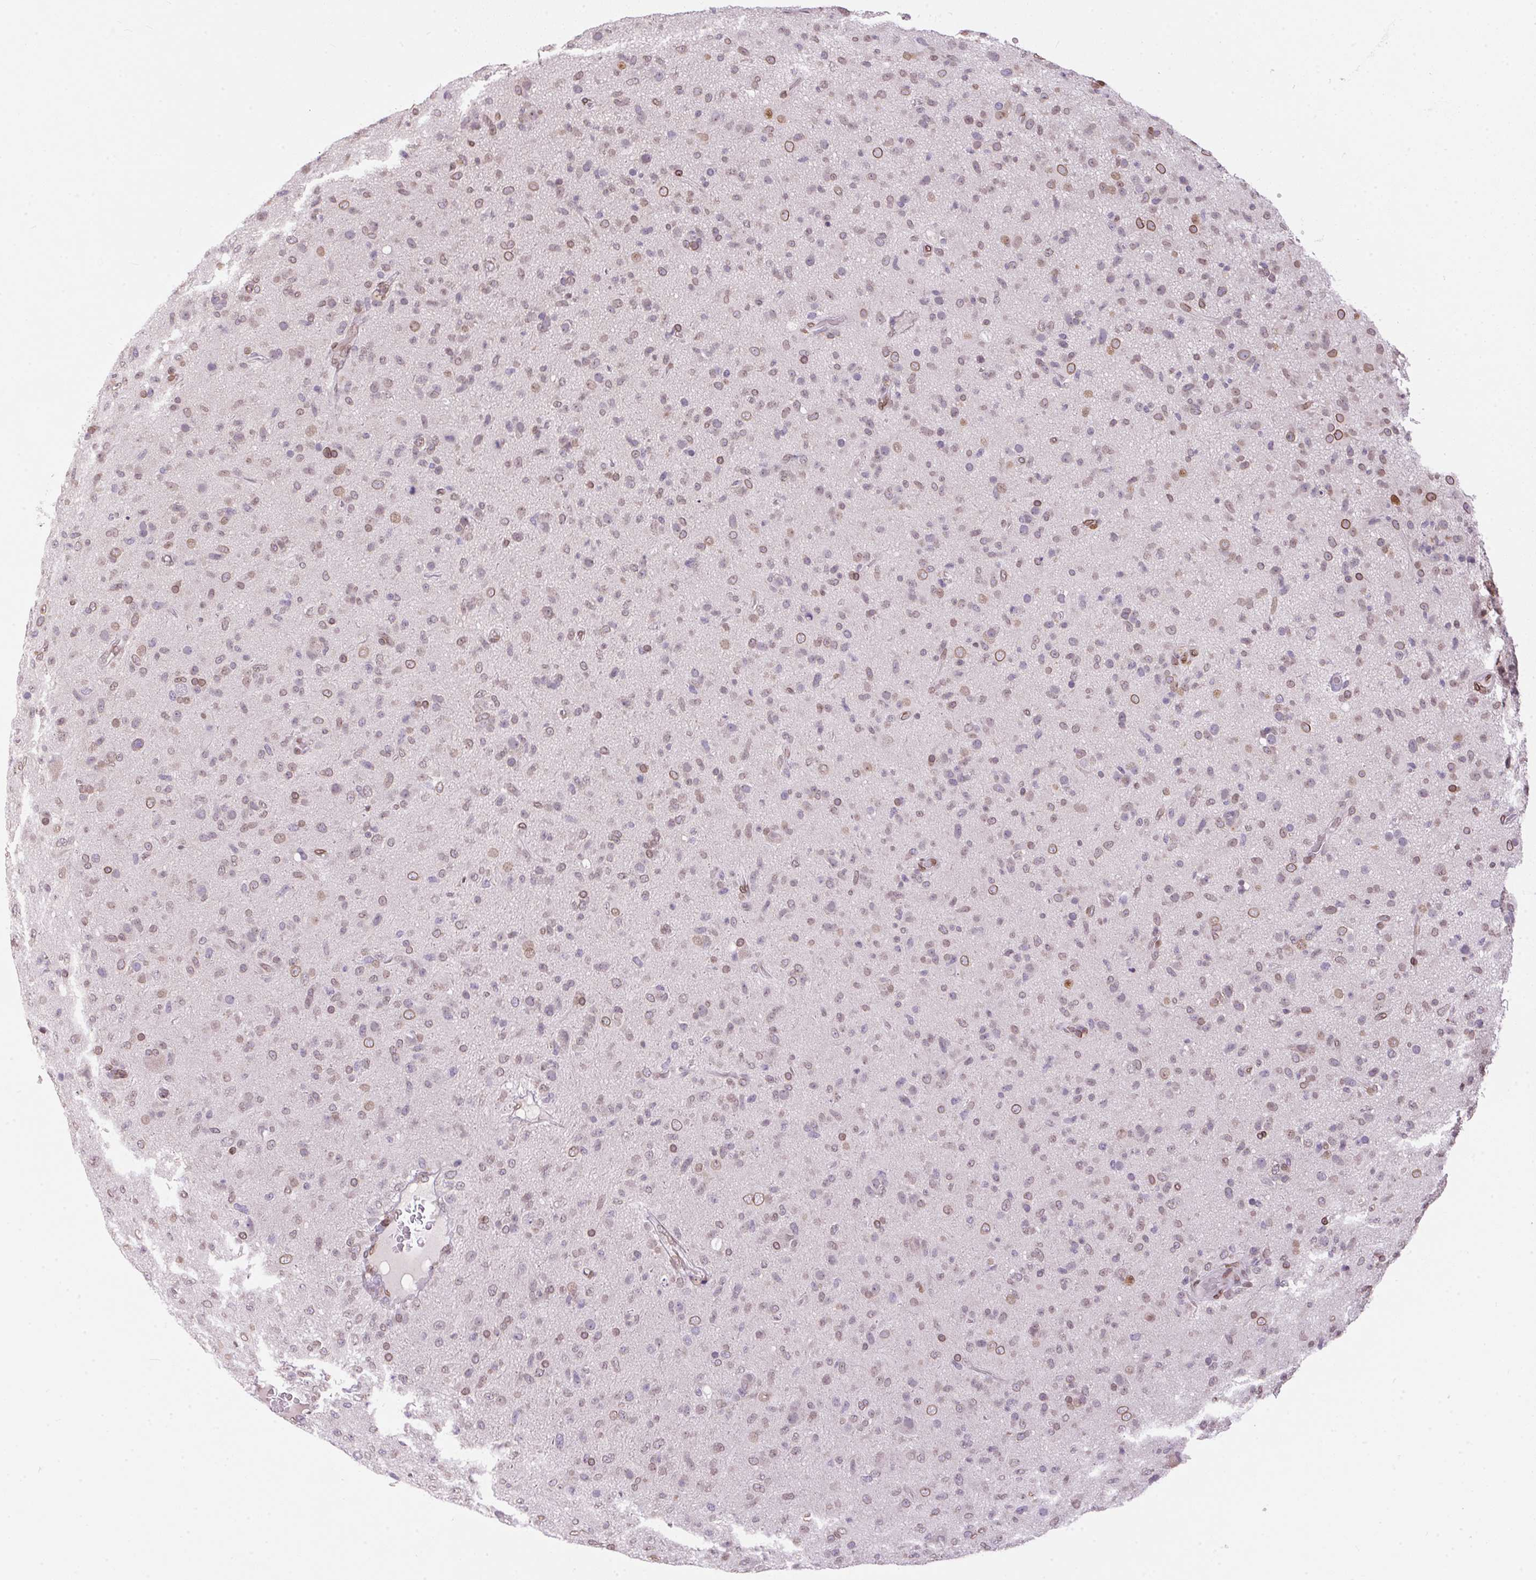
{"staining": {"intensity": "weak", "quantity": "25%-75%", "location": "cytoplasmic/membranous,nuclear"}, "tissue": "glioma", "cell_type": "Tumor cells", "image_type": "cancer", "snomed": [{"axis": "morphology", "description": "Glioma, malignant, Low grade"}, {"axis": "topography", "description": "Brain"}], "caption": "Brown immunohistochemical staining in human glioma demonstrates weak cytoplasmic/membranous and nuclear positivity in approximately 25%-75% of tumor cells.", "gene": "TMEM175", "patient": {"sex": "male", "age": 65}}